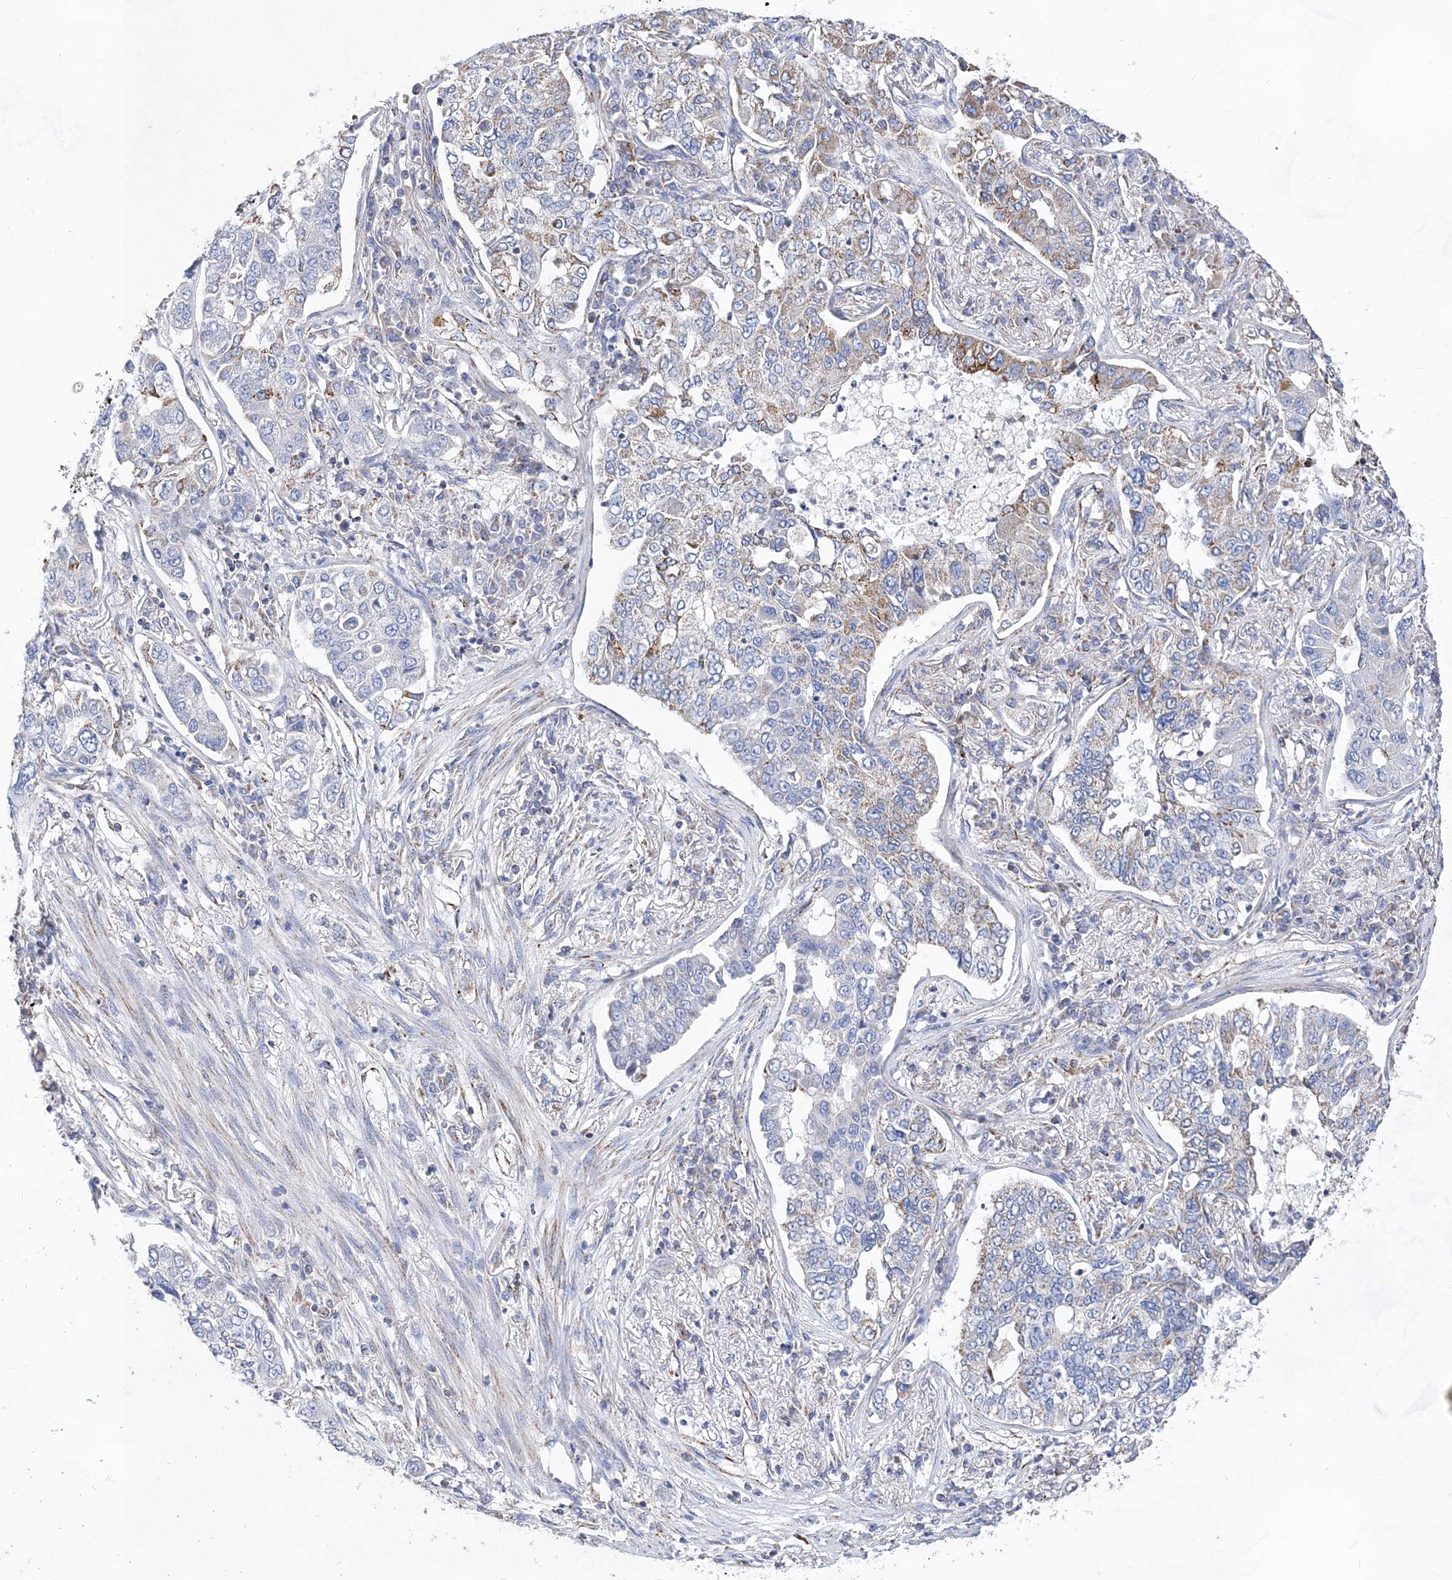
{"staining": {"intensity": "moderate", "quantity": "<25%", "location": "cytoplasmic/membranous"}, "tissue": "lung cancer", "cell_type": "Tumor cells", "image_type": "cancer", "snomed": [{"axis": "morphology", "description": "Adenocarcinoma, NOS"}, {"axis": "topography", "description": "Lung"}], "caption": "Tumor cells display low levels of moderate cytoplasmic/membranous positivity in about <25% of cells in human lung cancer (adenocarcinoma).", "gene": "ACOT9", "patient": {"sex": "male", "age": 49}}